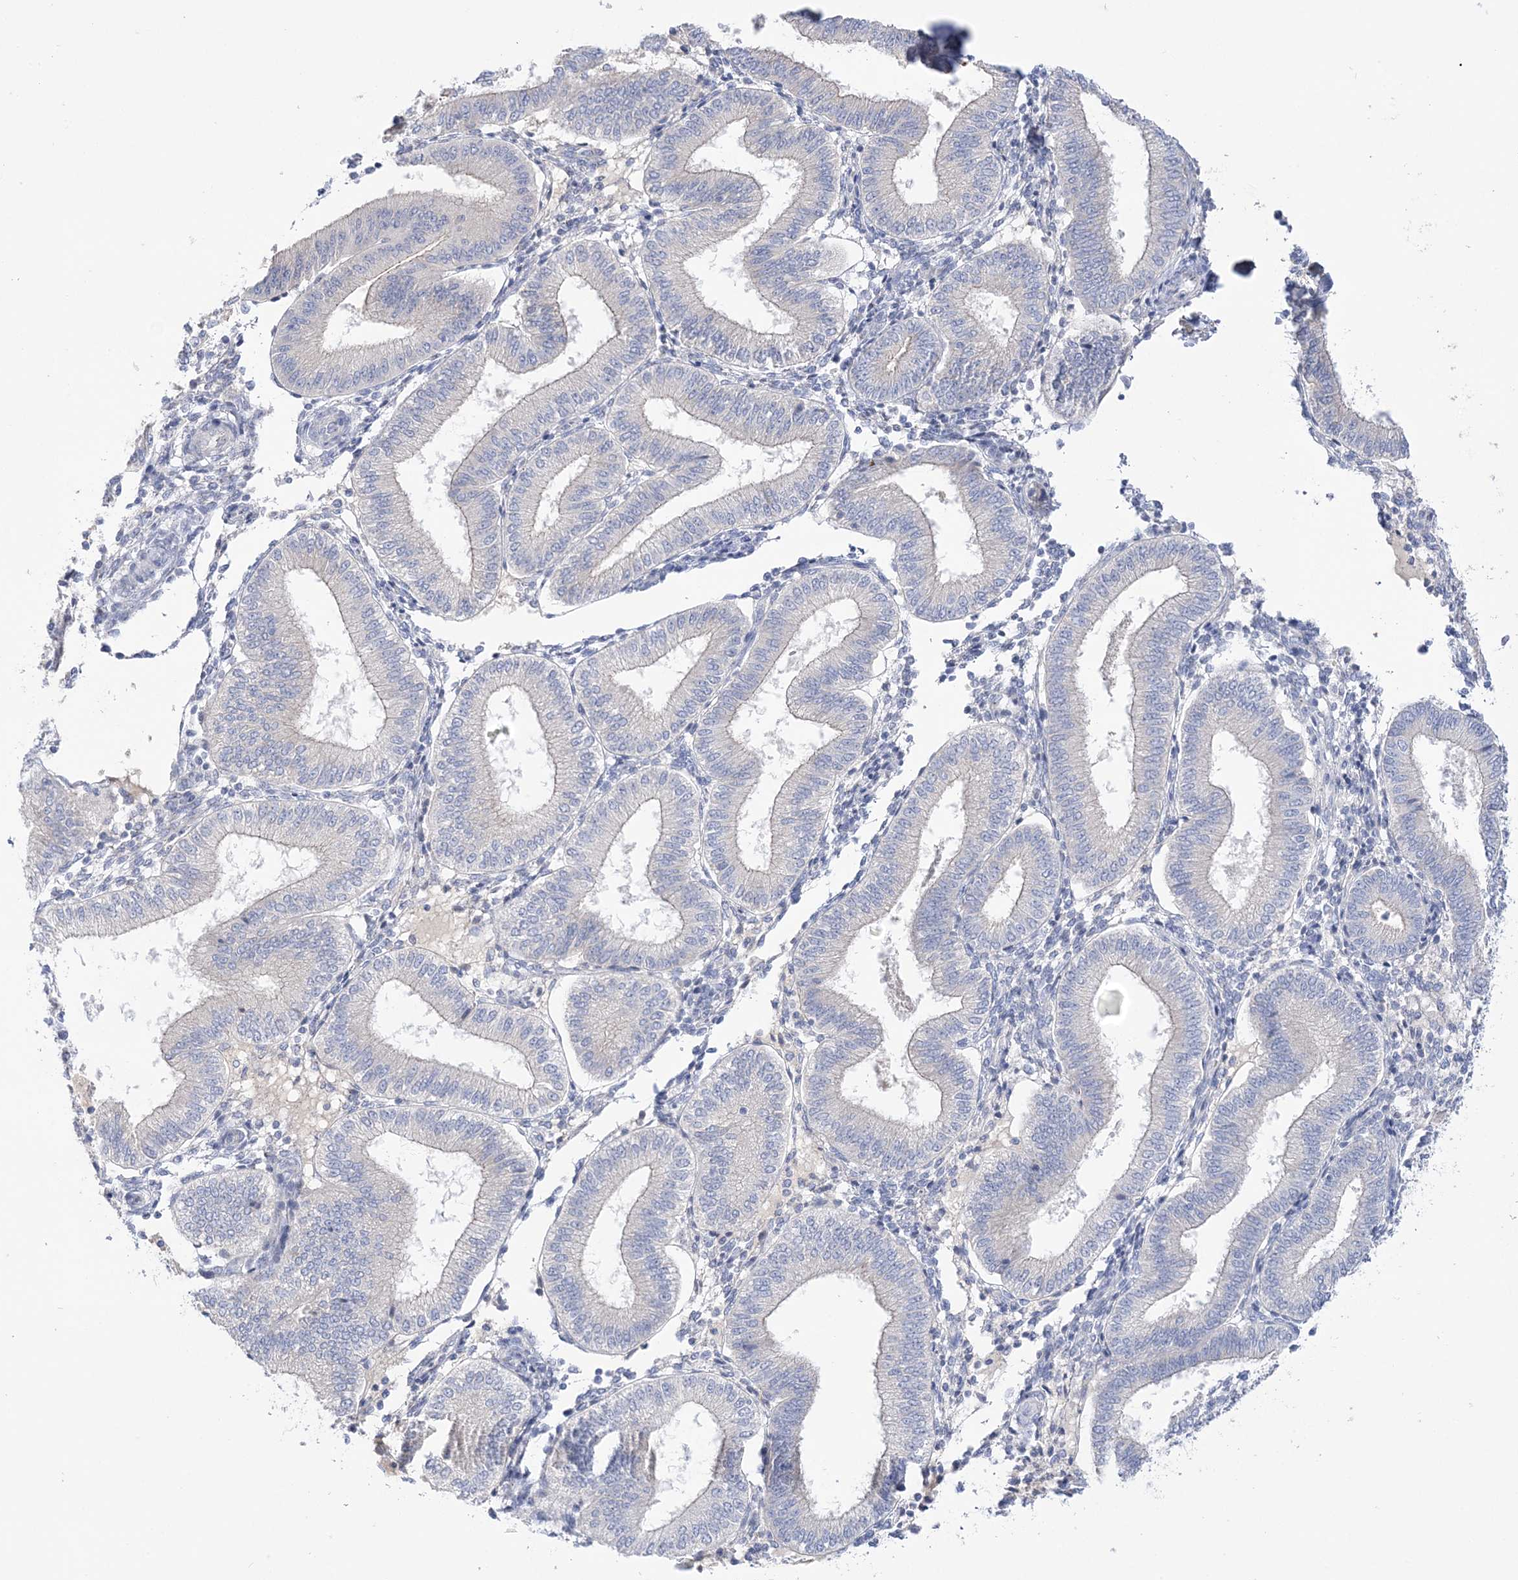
{"staining": {"intensity": "negative", "quantity": "none", "location": "none"}, "tissue": "endometrium", "cell_type": "Cells in endometrial stroma", "image_type": "normal", "snomed": [{"axis": "morphology", "description": "Normal tissue, NOS"}, {"axis": "topography", "description": "Endometrium"}], "caption": "The immunohistochemistry micrograph has no significant staining in cells in endometrial stroma of endometrium.", "gene": "SEMA3D", "patient": {"sex": "female", "age": 39}}